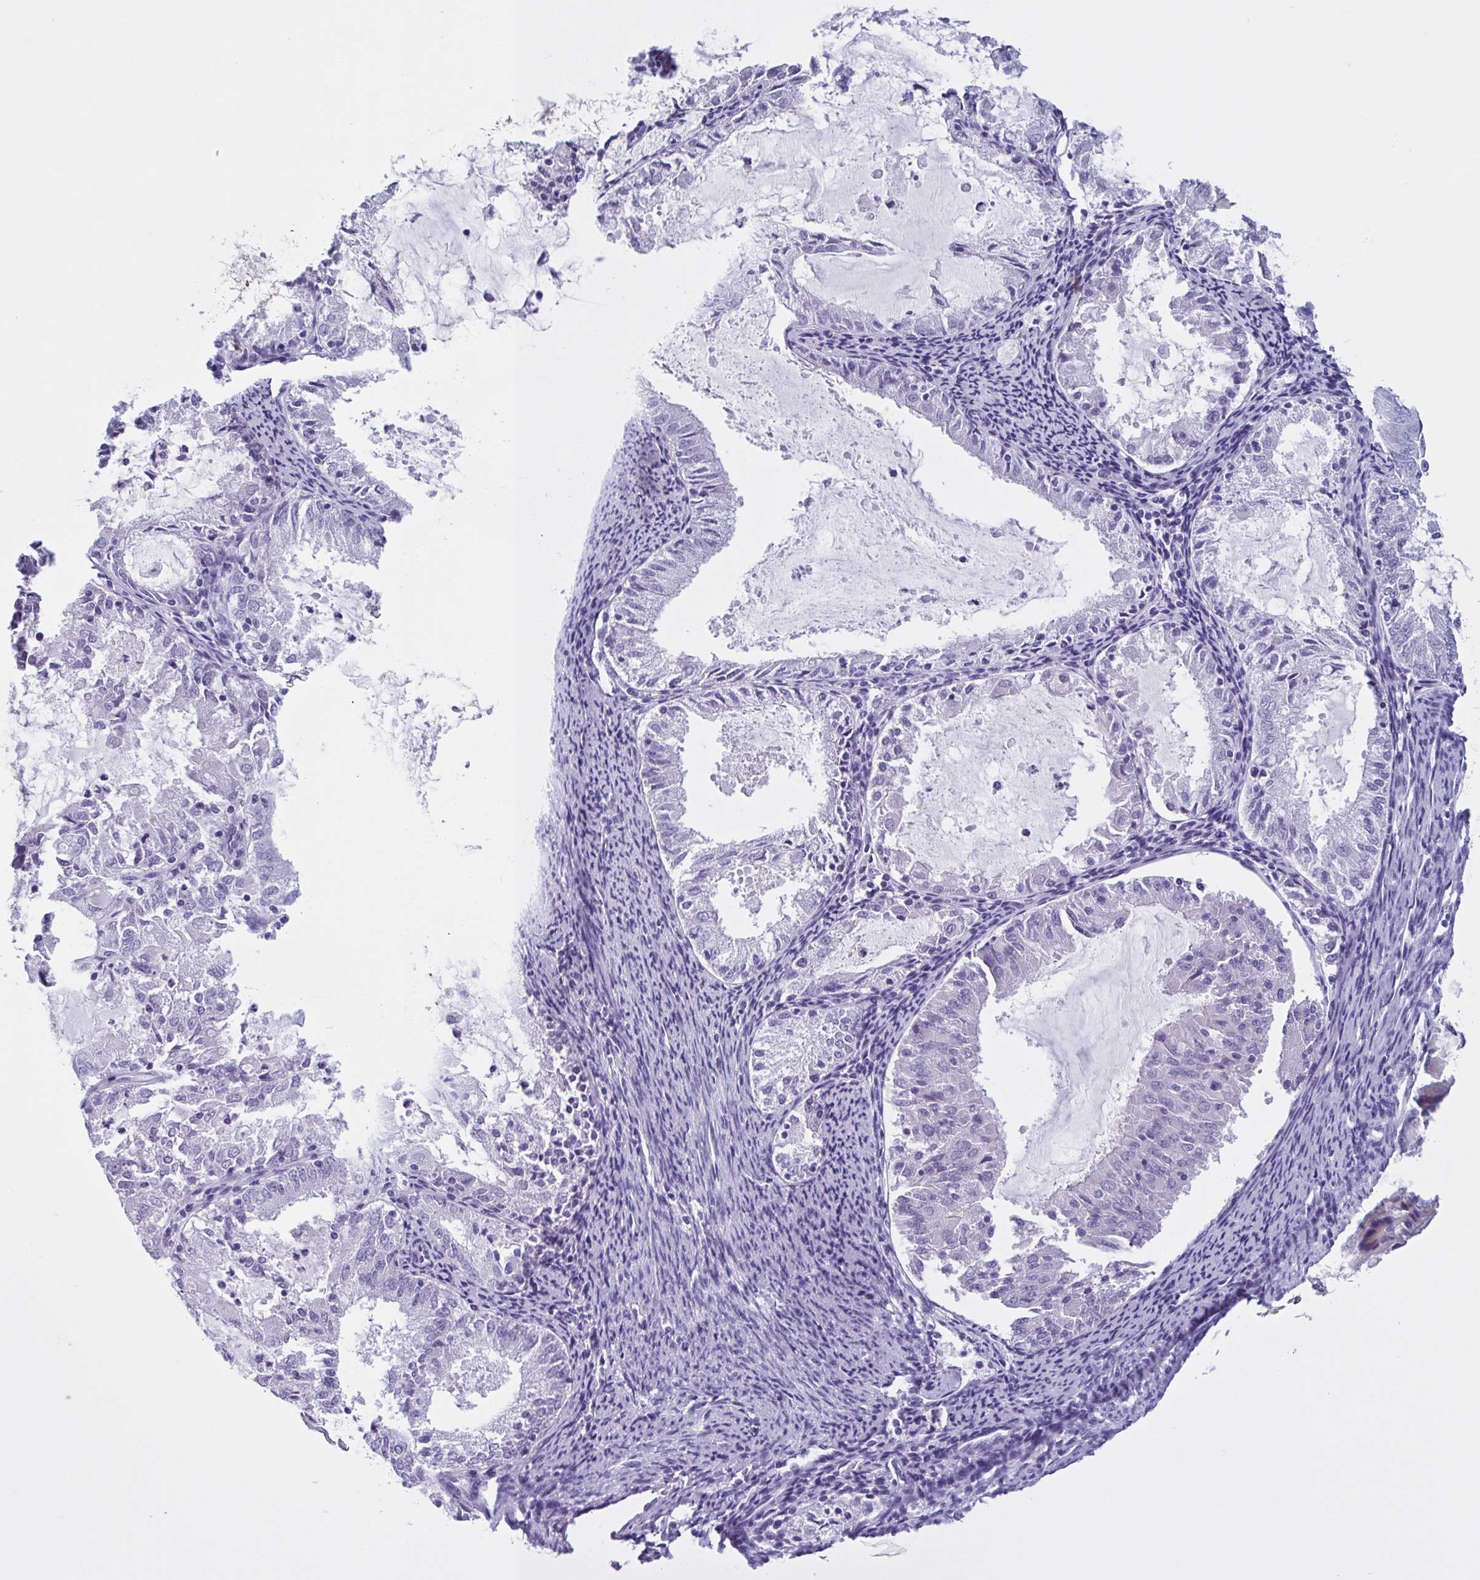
{"staining": {"intensity": "negative", "quantity": "none", "location": "none"}, "tissue": "endometrial cancer", "cell_type": "Tumor cells", "image_type": "cancer", "snomed": [{"axis": "morphology", "description": "Adenocarcinoma, NOS"}, {"axis": "topography", "description": "Endometrium"}], "caption": "Protein analysis of endometrial adenocarcinoma reveals no significant positivity in tumor cells. (Stains: DAB IHC with hematoxylin counter stain, Microscopy: brightfield microscopy at high magnification).", "gene": "INAFM1", "patient": {"sex": "female", "age": 57}}